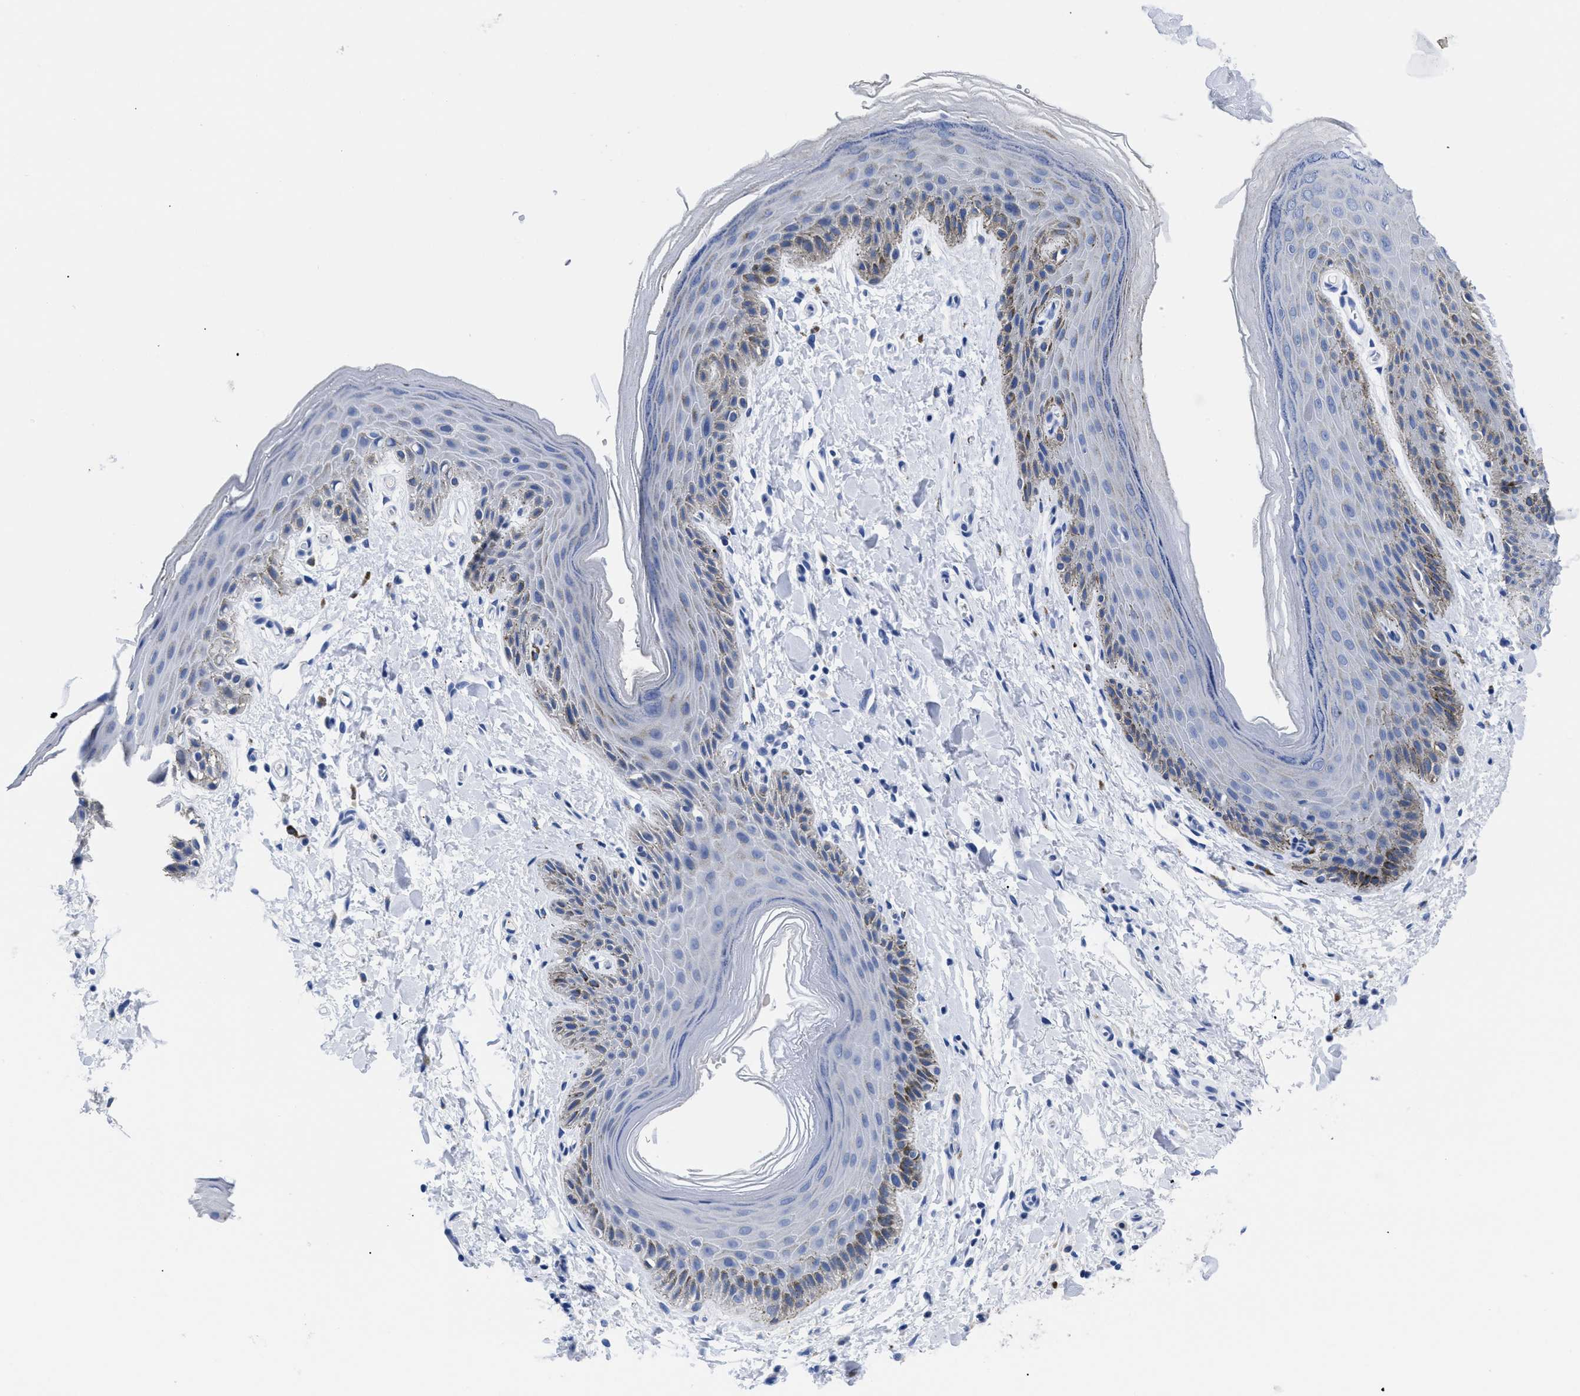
{"staining": {"intensity": "negative", "quantity": "none", "location": "none"}, "tissue": "skin", "cell_type": "Epidermal cells", "image_type": "normal", "snomed": [{"axis": "morphology", "description": "Normal tissue, NOS"}, {"axis": "topography", "description": "Anal"}], "caption": "Immunohistochemical staining of unremarkable human skin exhibits no significant expression in epidermal cells.", "gene": "TREML1", "patient": {"sex": "male", "age": 44}}